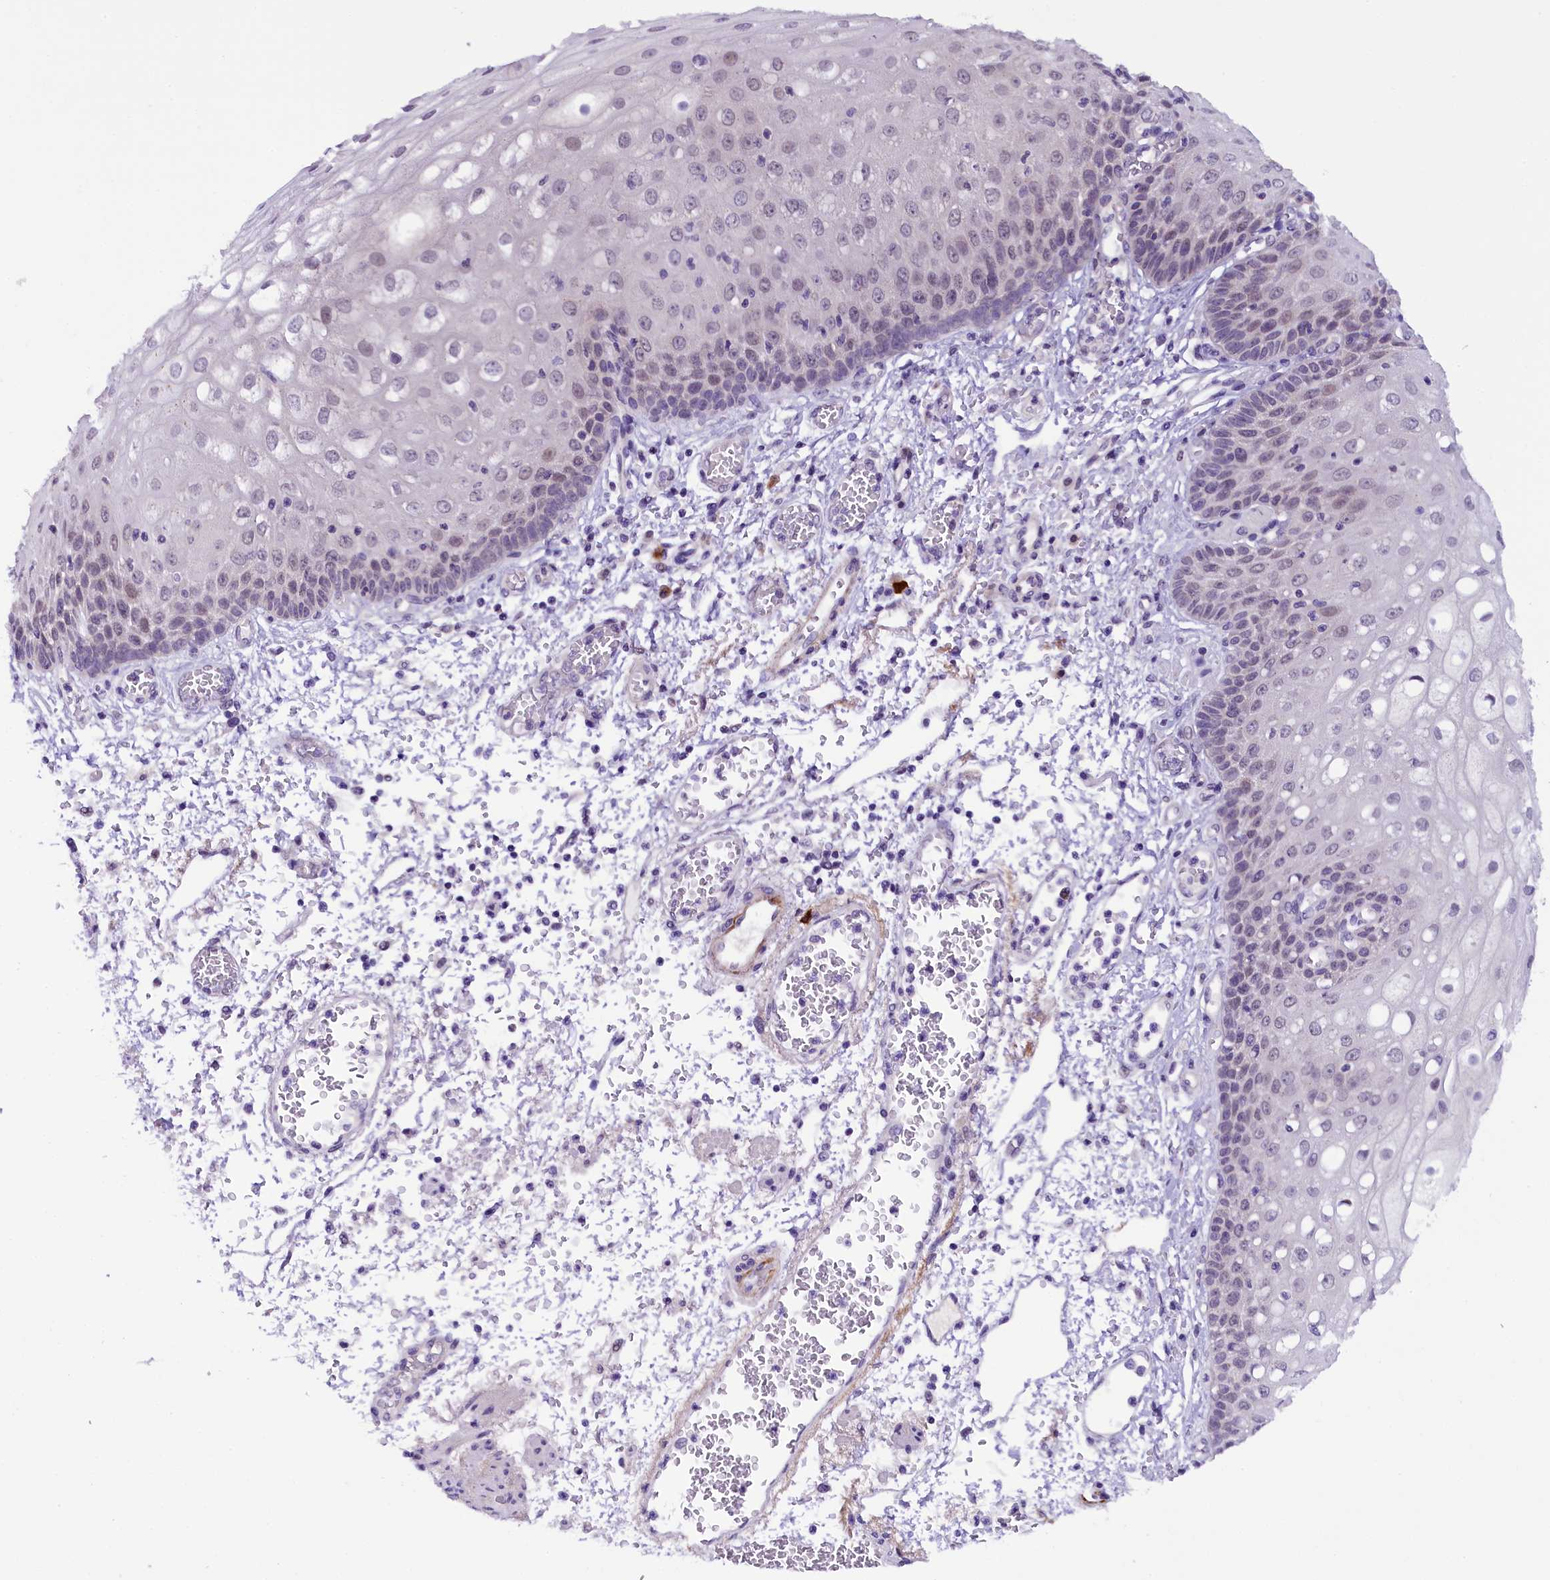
{"staining": {"intensity": "negative", "quantity": "none", "location": "none"}, "tissue": "esophagus", "cell_type": "Squamous epithelial cells", "image_type": "normal", "snomed": [{"axis": "morphology", "description": "Normal tissue, NOS"}, {"axis": "topography", "description": "Esophagus"}], "caption": "This is a photomicrograph of IHC staining of benign esophagus, which shows no expression in squamous epithelial cells.", "gene": "IQCN", "patient": {"sex": "male", "age": 81}}